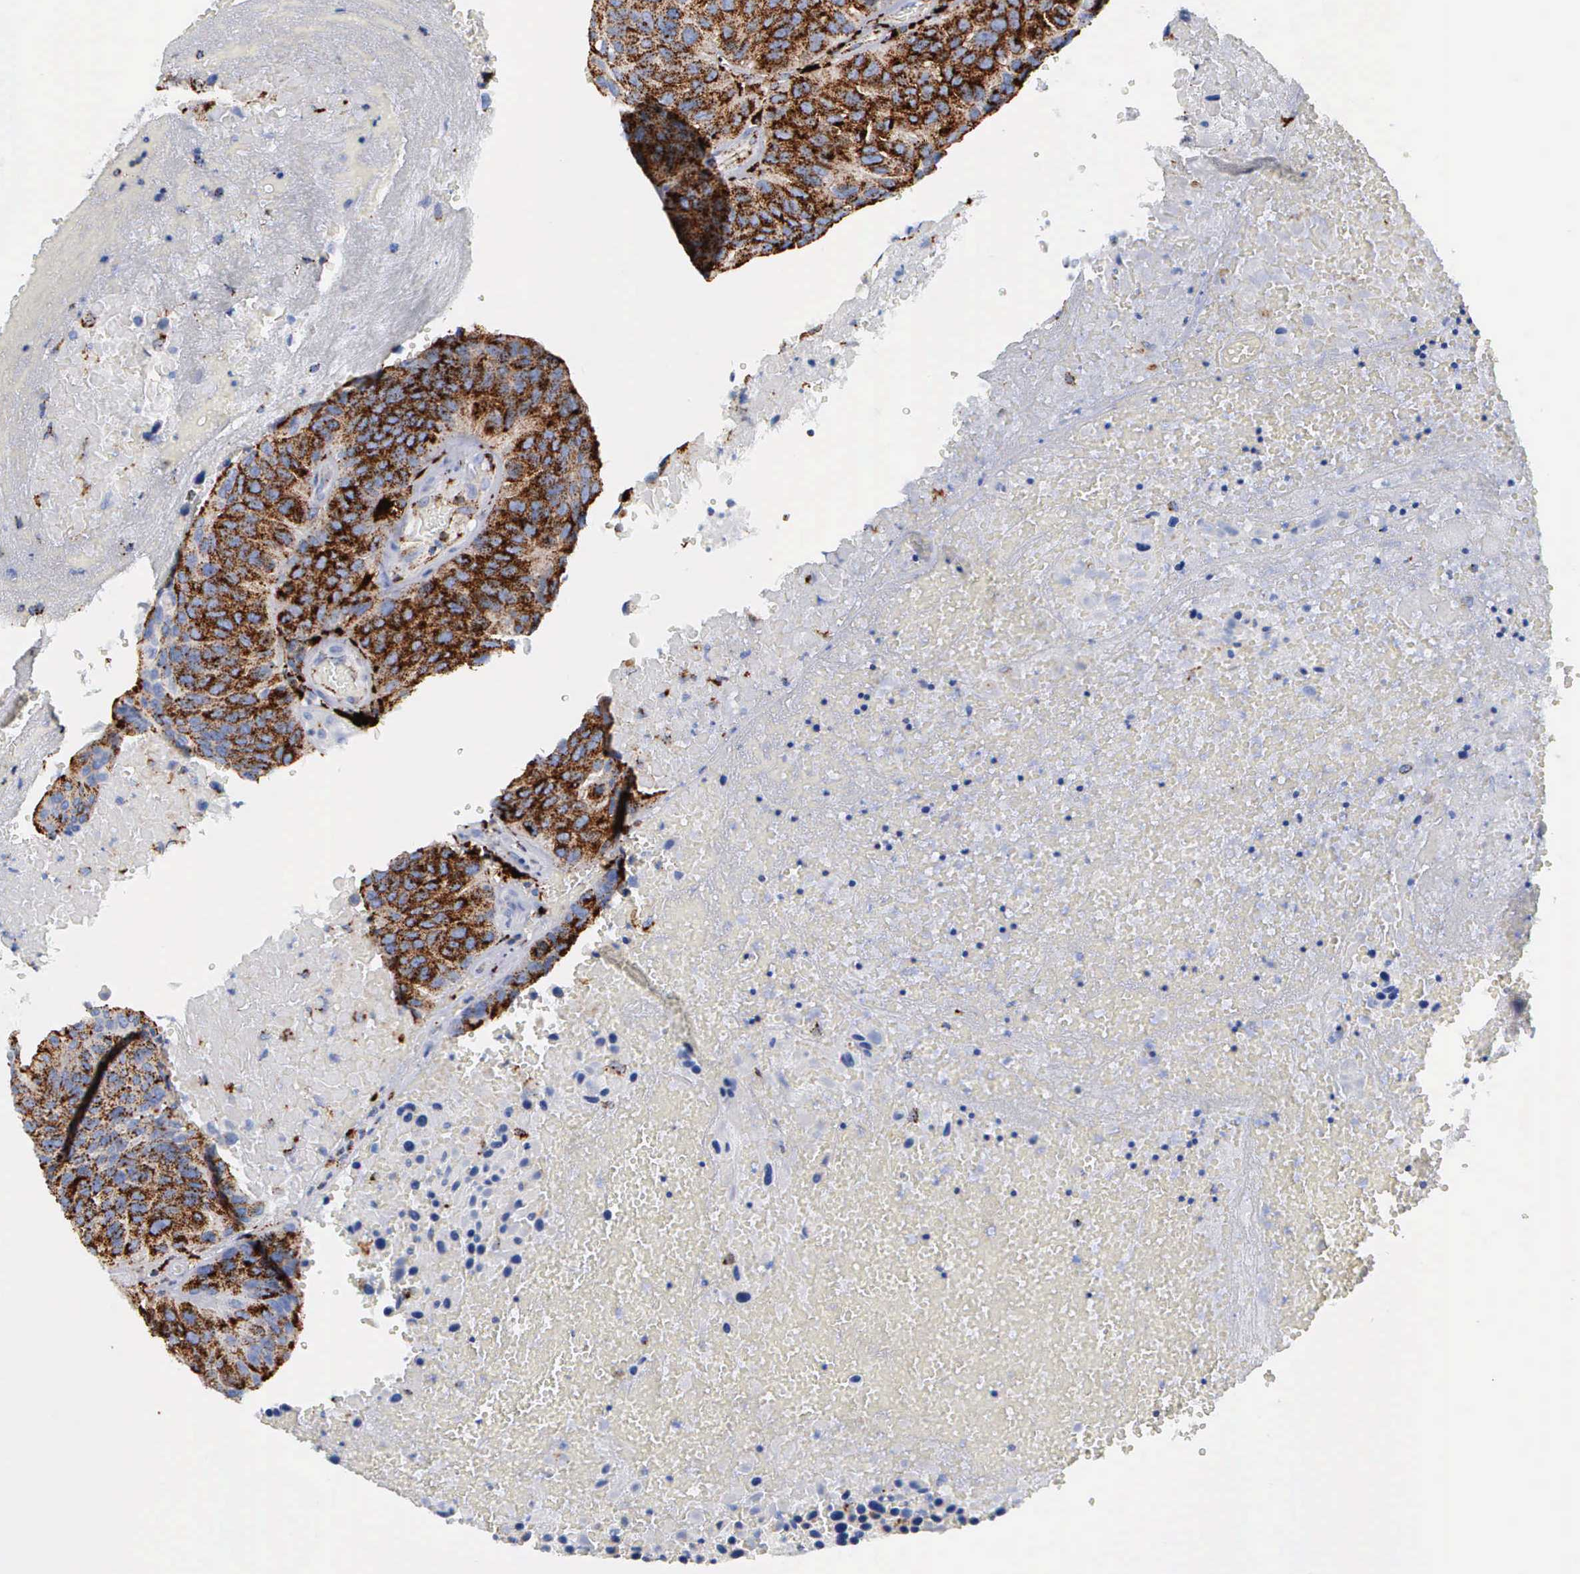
{"staining": {"intensity": "strong", "quantity": ">75%", "location": "cytoplasmic/membranous"}, "tissue": "urothelial cancer", "cell_type": "Tumor cells", "image_type": "cancer", "snomed": [{"axis": "morphology", "description": "Urothelial carcinoma, High grade"}, {"axis": "topography", "description": "Urinary bladder"}], "caption": "Protein expression analysis of urothelial cancer demonstrates strong cytoplasmic/membranous expression in approximately >75% of tumor cells.", "gene": "CTSH", "patient": {"sex": "male", "age": 66}}